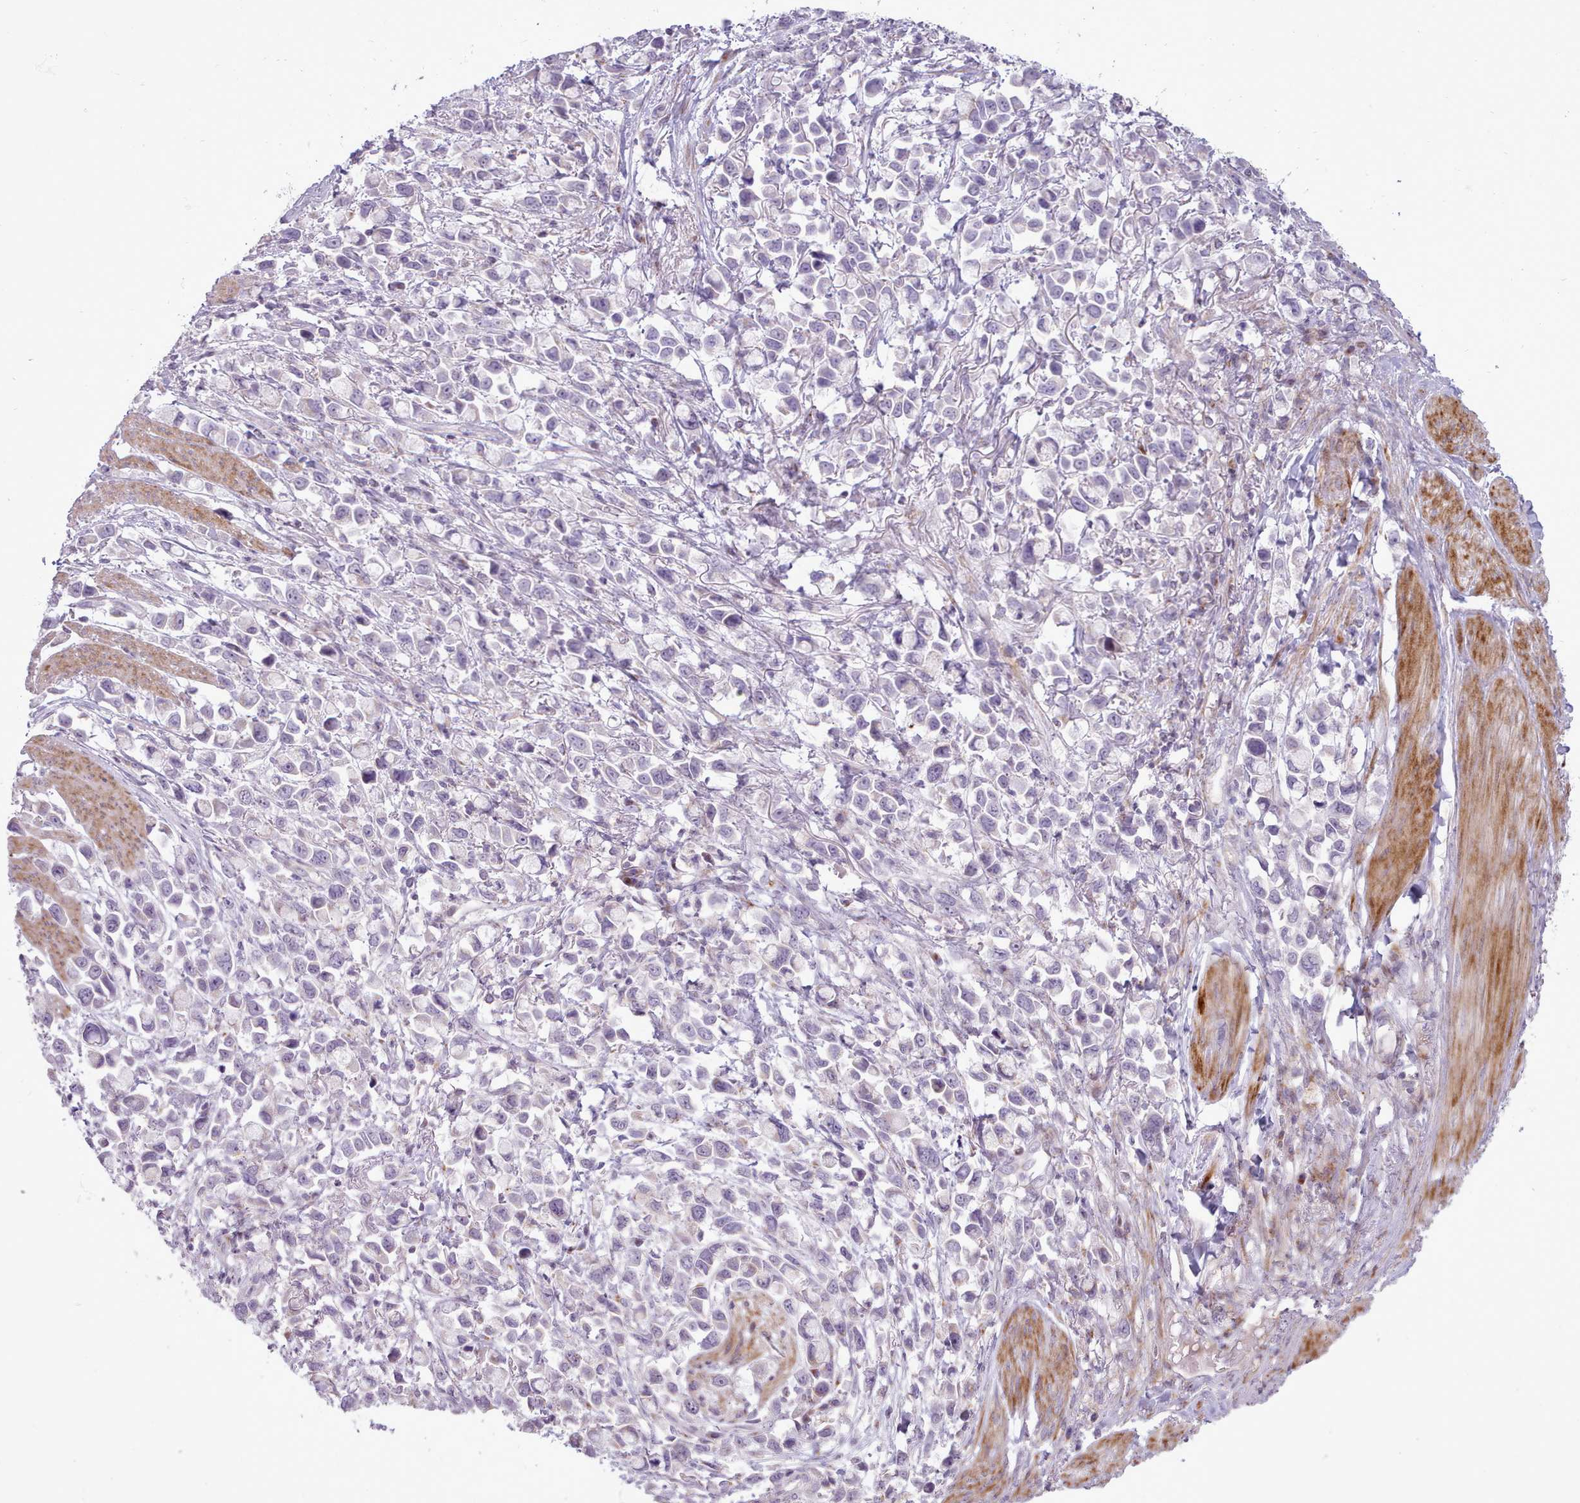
{"staining": {"intensity": "negative", "quantity": "none", "location": "none"}, "tissue": "stomach cancer", "cell_type": "Tumor cells", "image_type": "cancer", "snomed": [{"axis": "morphology", "description": "Adenocarcinoma, NOS"}, {"axis": "topography", "description": "Stomach"}], "caption": "DAB immunohistochemical staining of human stomach cancer displays no significant expression in tumor cells.", "gene": "PPP3R2", "patient": {"sex": "female", "age": 81}}